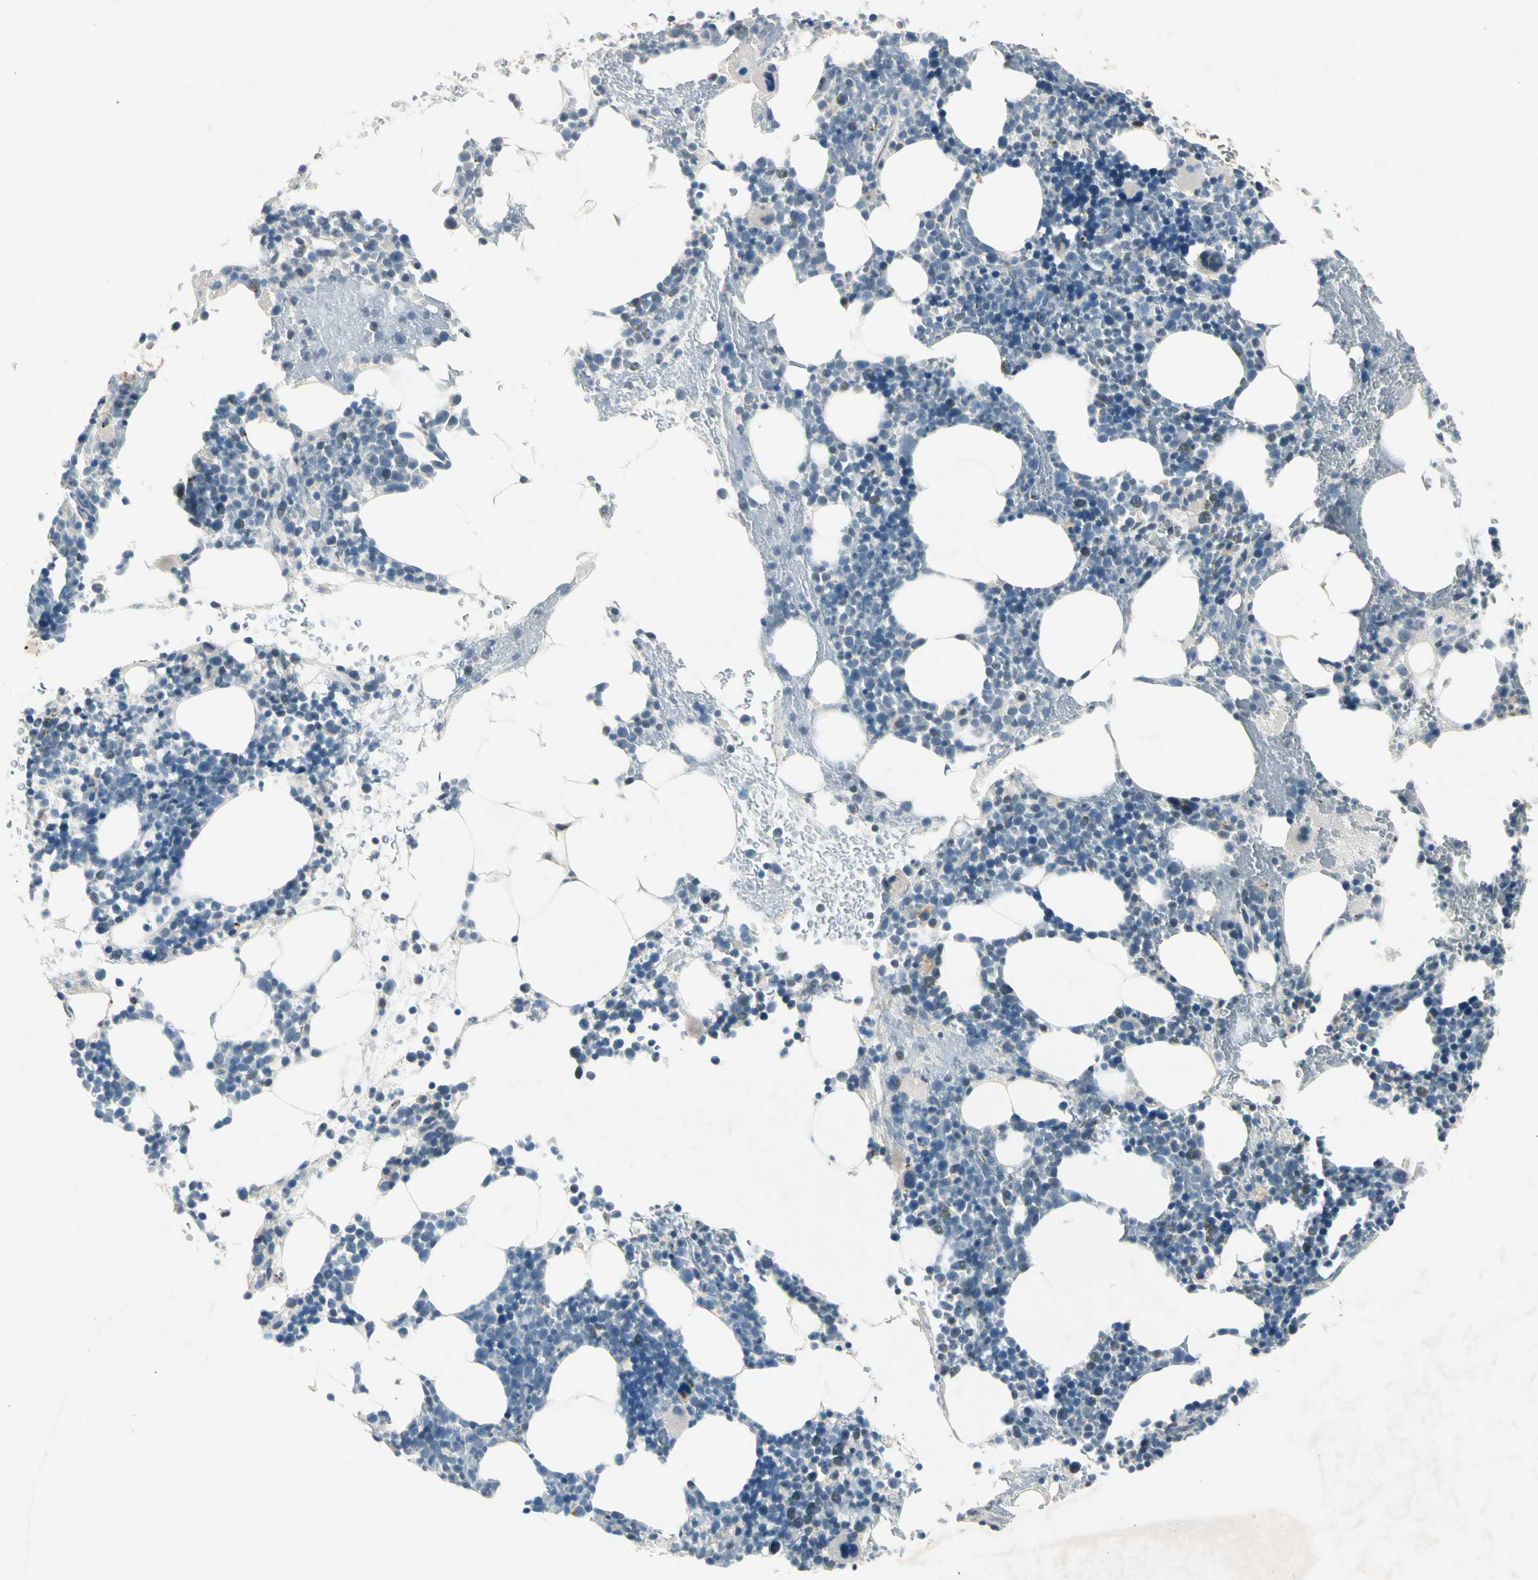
{"staining": {"intensity": "weak", "quantity": "25%-75%", "location": "cytoplasmic/membranous"}, "tissue": "bone marrow", "cell_type": "Hematopoietic cells", "image_type": "normal", "snomed": [{"axis": "morphology", "description": "Normal tissue, NOS"}, {"axis": "topography", "description": "Bone marrow"}], "caption": "About 25%-75% of hematopoietic cells in unremarkable human bone marrow demonstrate weak cytoplasmic/membranous protein expression as visualized by brown immunohistochemical staining.", "gene": "MANSC1", "patient": {"sex": "male", "age": 82}}